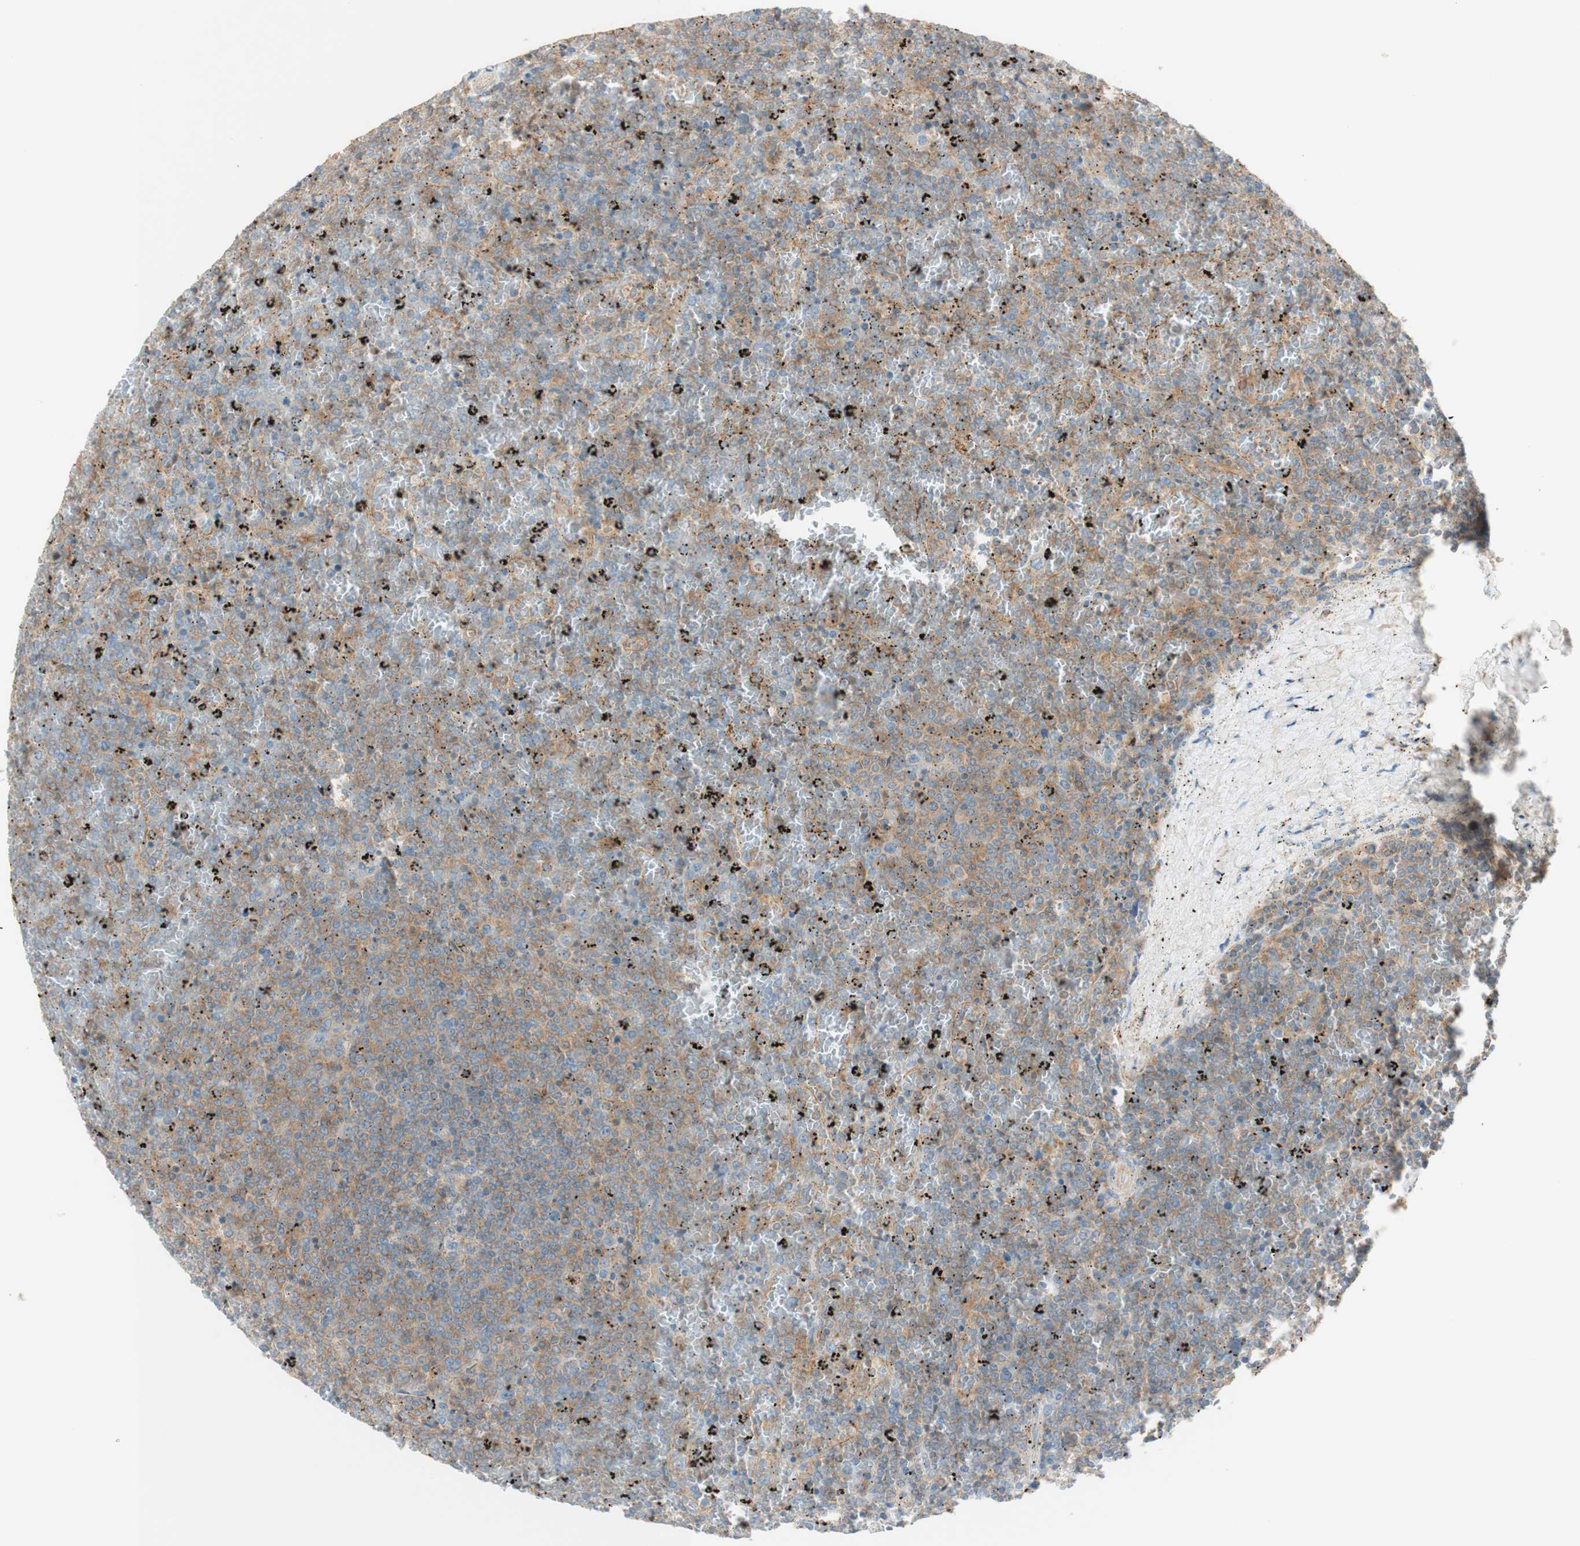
{"staining": {"intensity": "moderate", "quantity": ">75%", "location": "cytoplasmic/membranous"}, "tissue": "lymphoma", "cell_type": "Tumor cells", "image_type": "cancer", "snomed": [{"axis": "morphology", "description": "Malignant lymphoma, non-Hodgkin's type, Low grade"}, {"axis": "topography", "description": "Spleen"}], "caption": "DAB immunohistochemical staining of low-grade malignant lymphoma, non-Hodgkin's type demonstrates moderate cytoplasmic/membranous protein expression in approximately >75% of tumor cells.", "gene": "IKBKG", "patient": {"sex": "female", "age": 77}}